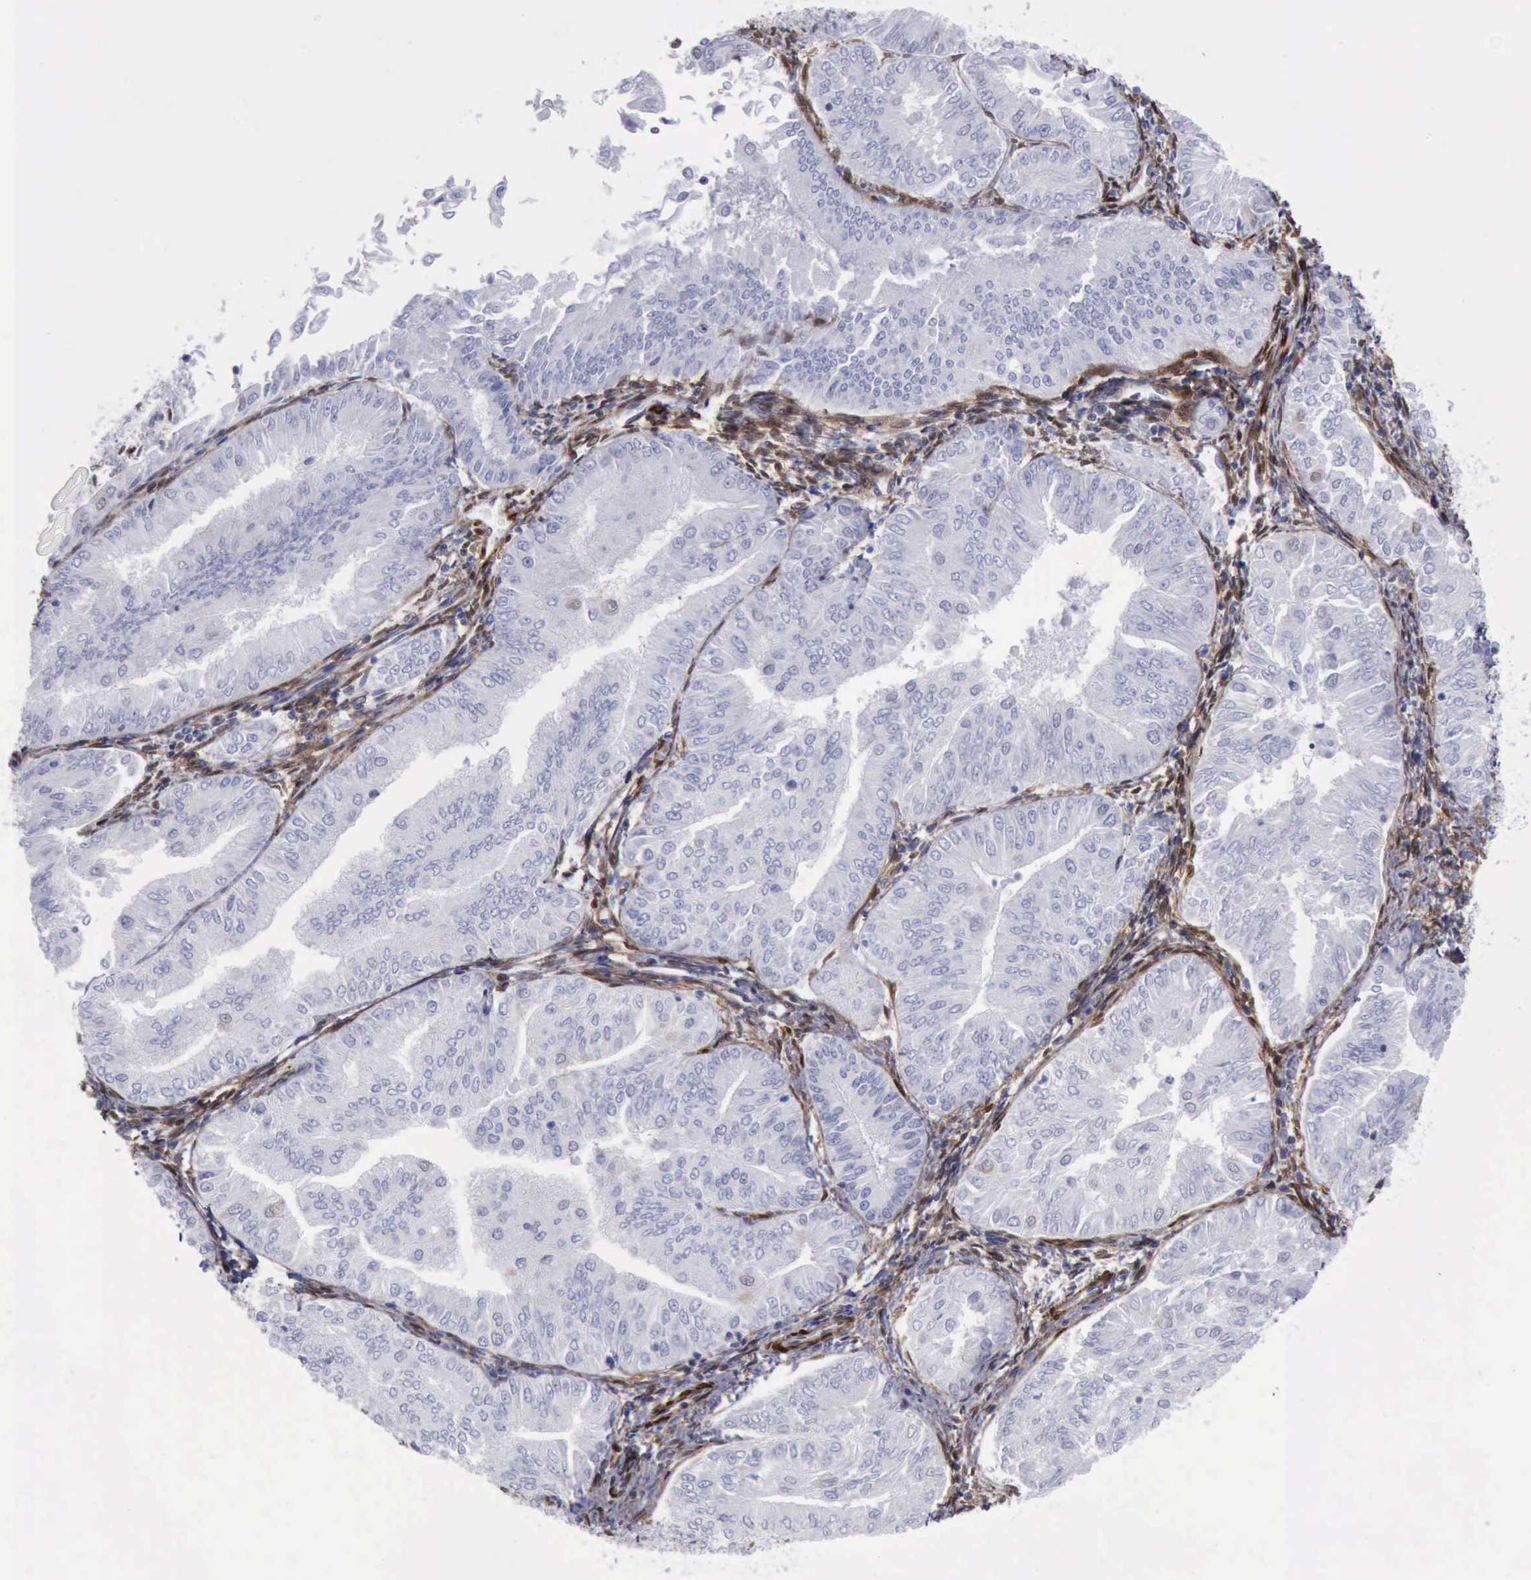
{"staining": {"intensity": "negative", "quantity": "none", "location": "none"}, "tissue": "endometrial cancer", "cell_type": "Tumor cells", "image_type": "cancer", "snomed": [{"axis": "morphology", "description": "Adenocarcinoma, NOS"}, {"axis": "topography", "description": "Endometrium"}], "caption": "A photomicrograph of endometrial adenocarcinoma stained for a protein displays no brown staining in tumor cells. Nuclei are stained in blue.", "gene": "FHL1", "patient": {"sex": "female", "age": 53}}